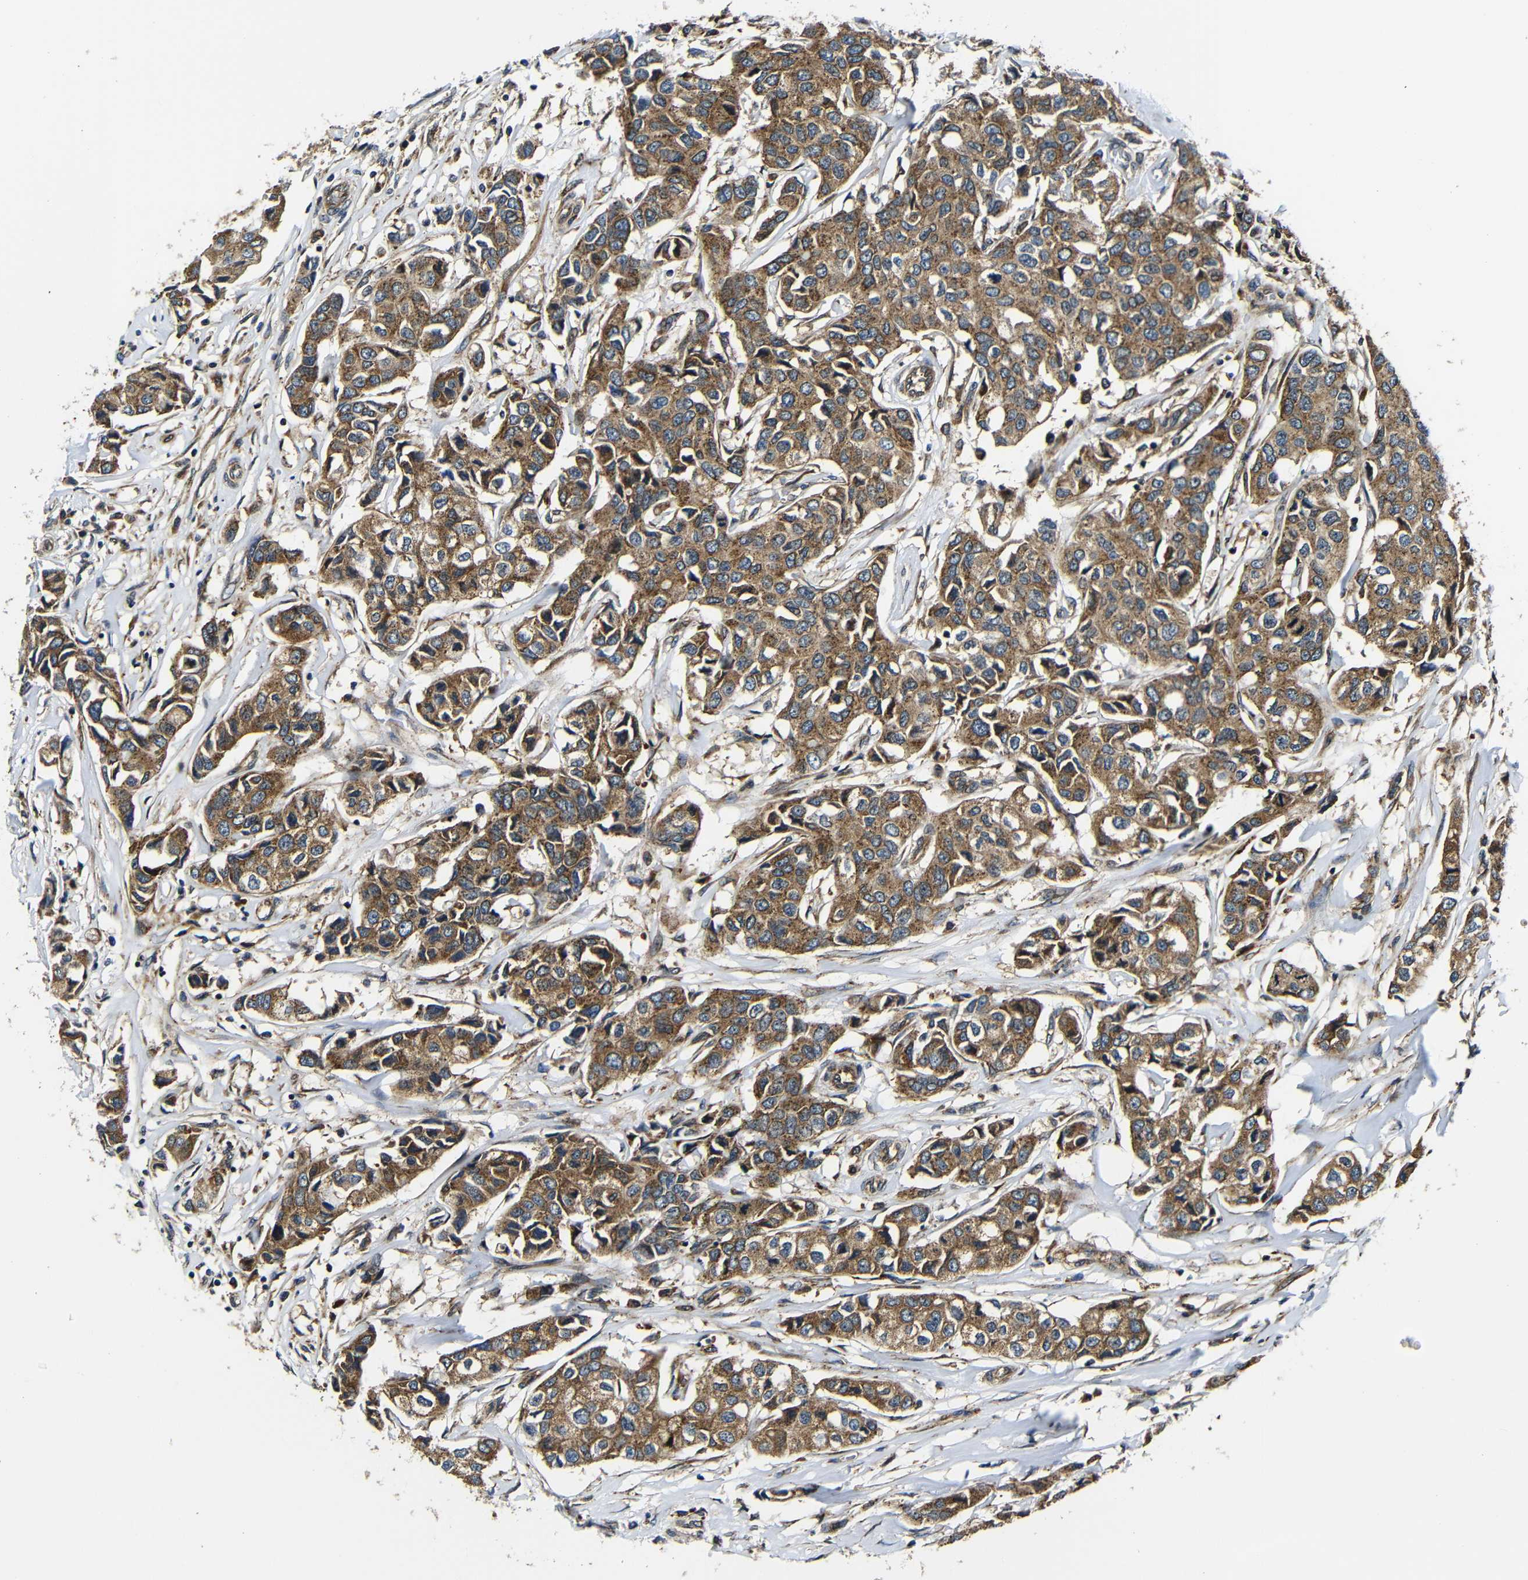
{"staining": {"intensity": "moderate", "quantity": ">75%", "location": "cytoplasmic/membranous"}, "tissue": "breast cancer", "cell_type": "Tumor cells", "image_type": "cancer", "snomed": [{"axis": "morphology", "description": "Duct carcinoma"}, {"axis": "topography", "description": "Breast"}], "caption": "Immunohistochemistry of human breast cancer shows medium levels of moderate cytoplasmic/membranous expression in approximately >75% of tumor cells.", "gene": "ABCE1", "patient": {"sex": "female", "age": 80}}